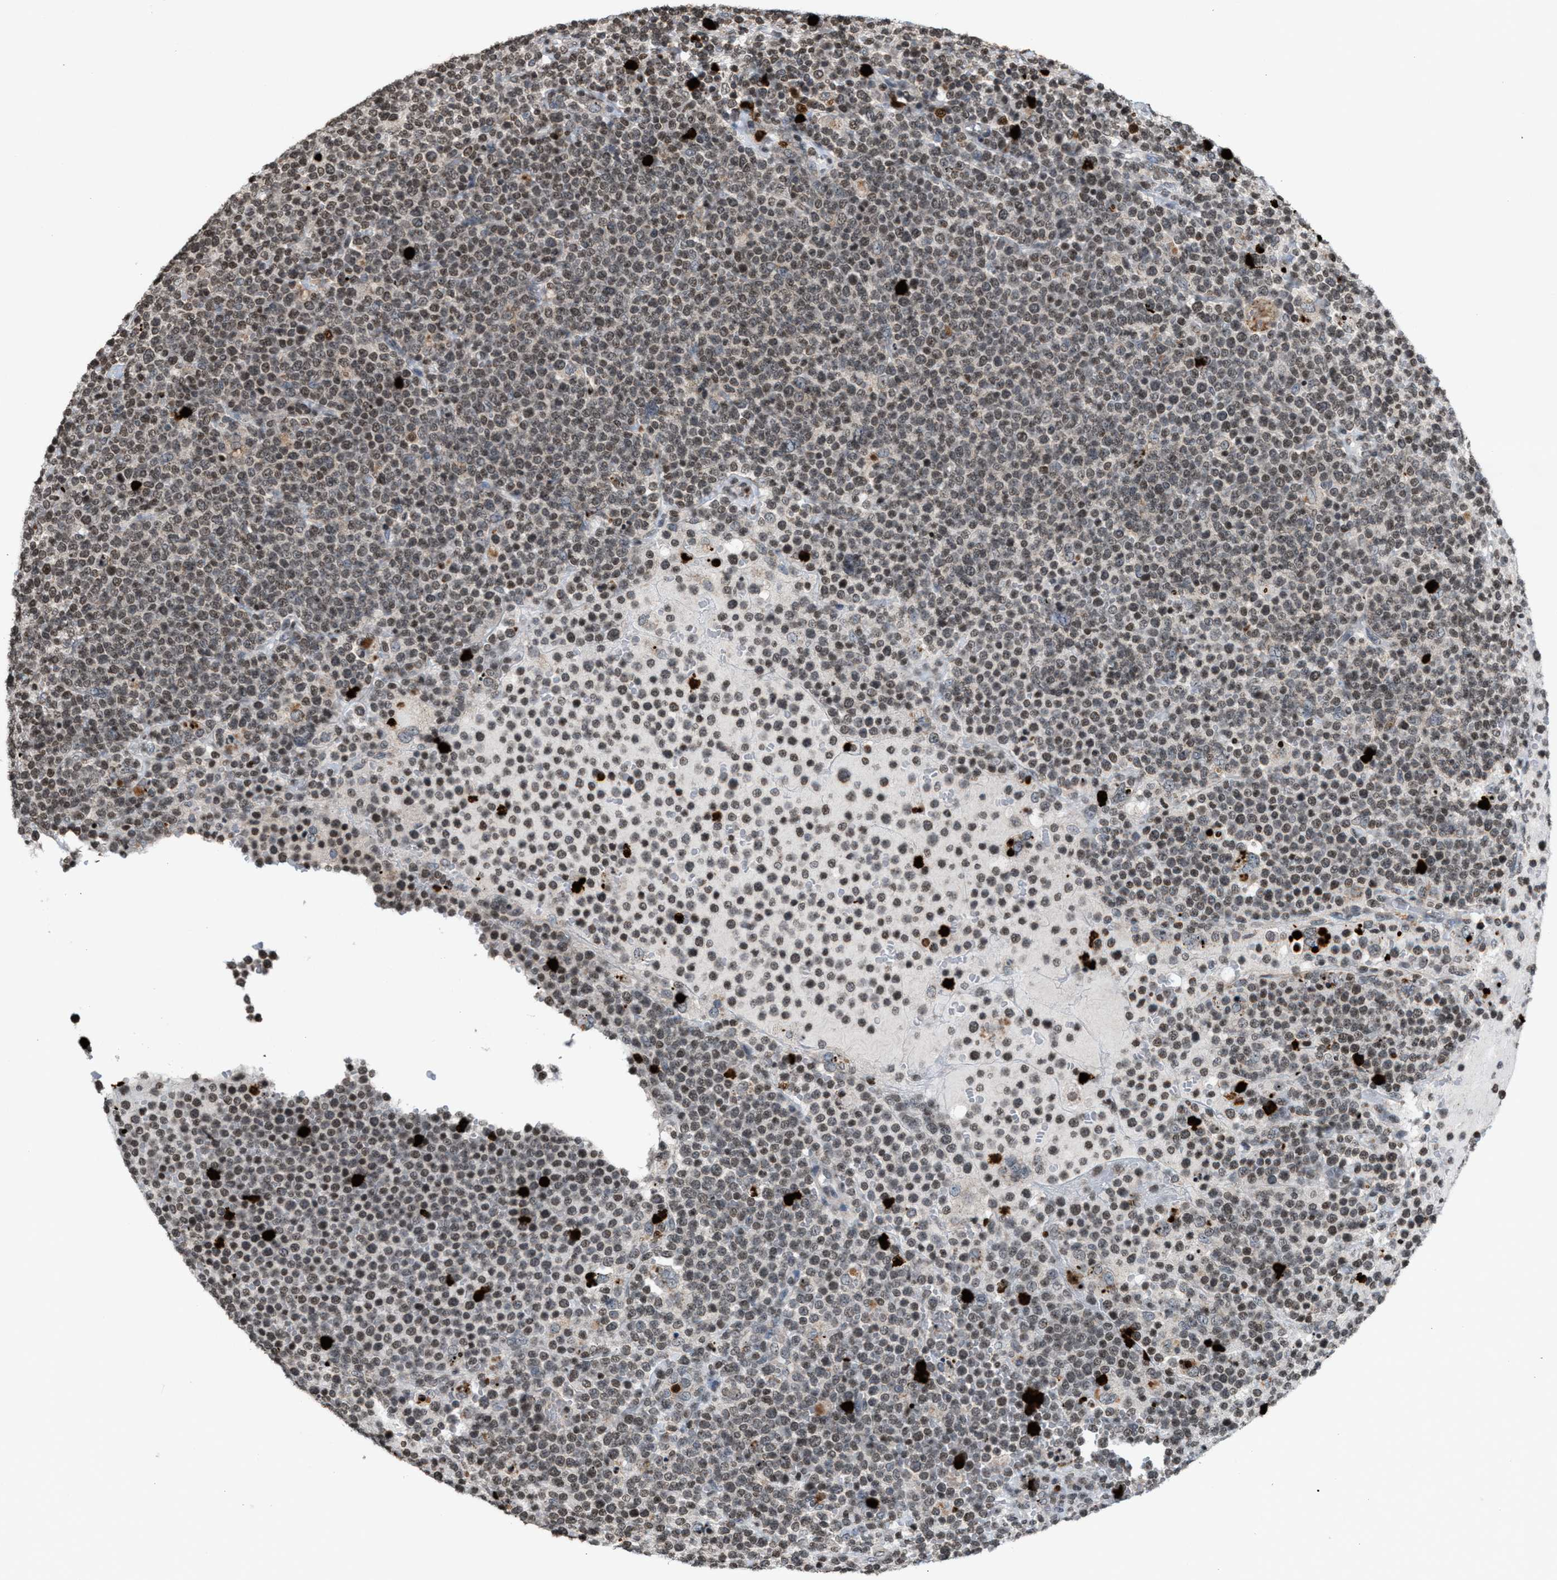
{"staining": {"intensity": "weak", "quantity": ">75%", "location": "nuclear"}, "tissue": "lymphoma", "cell_type": "Tumor cells", "image_type": "cancer", "snomed": [{"axis": "morphology", "description": "Malignant lymphoma, non-Hodgkin's type, High grade"}, {"axis": "topography", "description": "Lymph node"}], "caption": "This micrograph exhibits IHC staining of human malignant lymphoma, non-Hodgkin's type (high-grade), with low weak nuclear staining in approximately >75% of tumor cells.", "gene": "PRUNE2", "patient": {"sex": "male", "age": 61}}